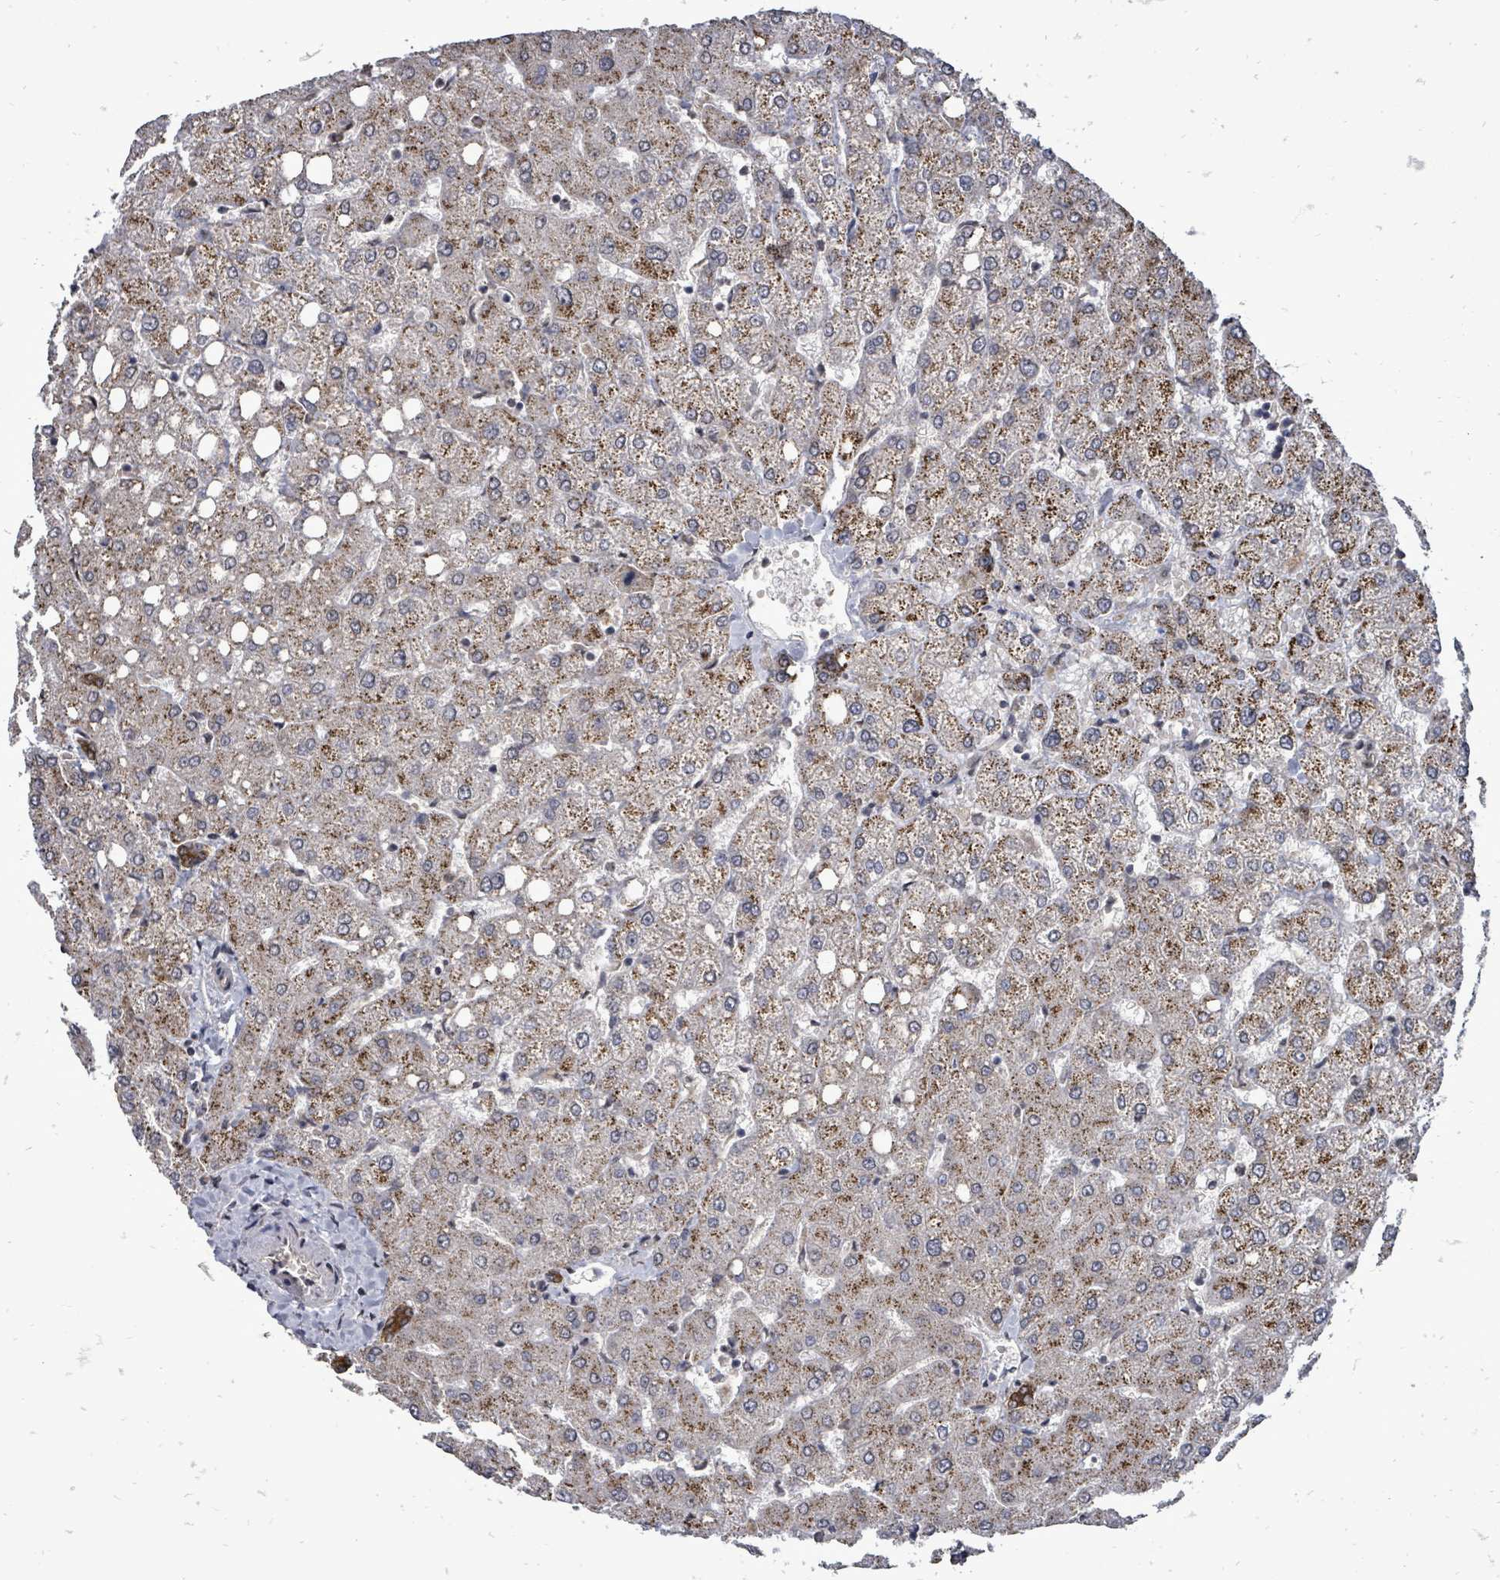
{"staining": {"intensity": "negative", "quantity": "none", "location": "none"}, "tissue": "liver", "cell_type": "Cholangiocytes", "image_type": "normal", "snomed": [{"axis": "morphology", "description": "Normal tissue, NOS"}, {"axis": "topography", "description": "Liver"}], "caption": "This is a micrograph of IHC staining of benign liver, which shows no staining in cholangiocytes.", "gene": "RALGAPB", "patient": {"sex": "female", "age": 54}}